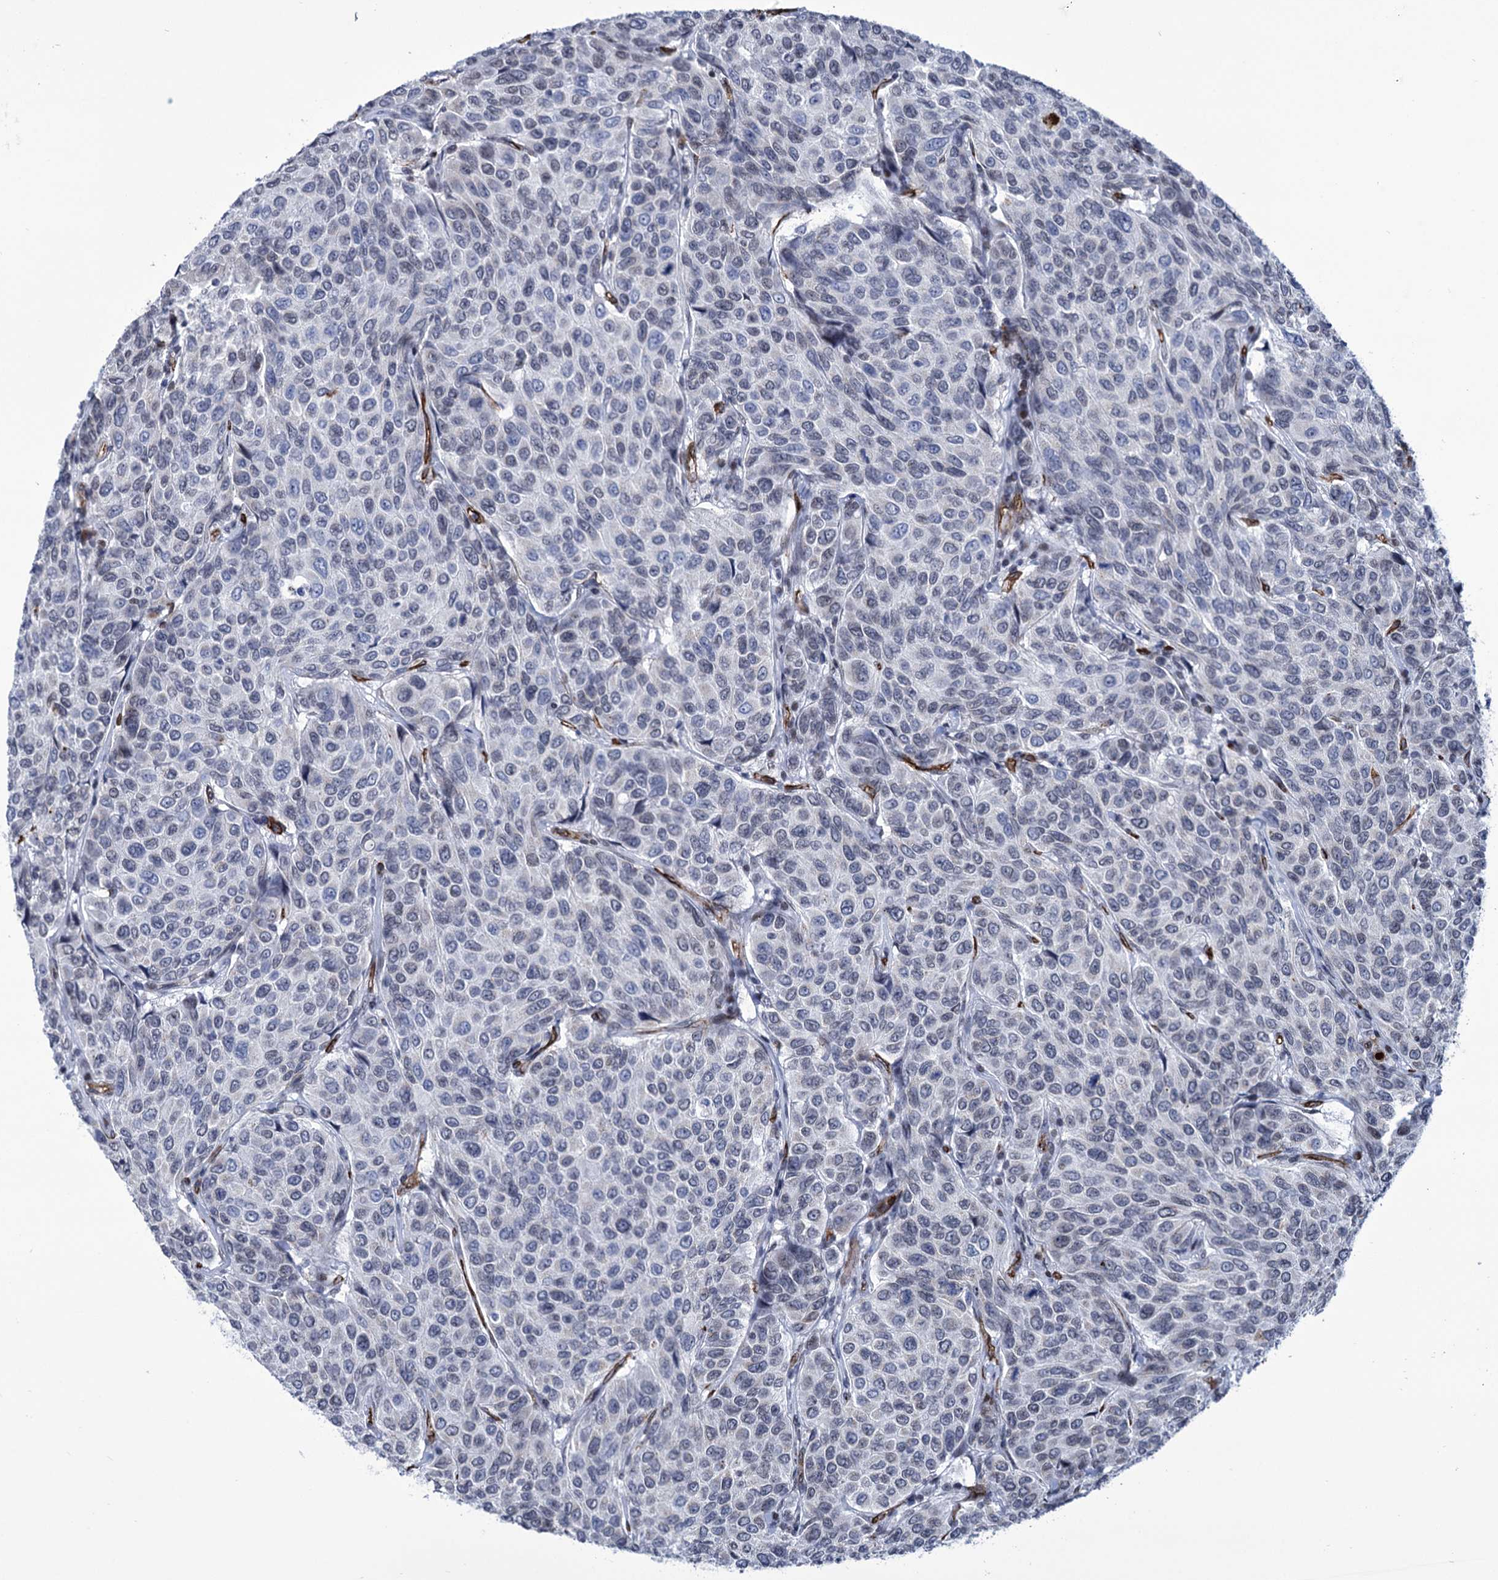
{"staining": {"intensity": "negative", "quantity": "none", "location": "none"}, "tissue": "breast cancer", "cell_type": "Tumor cells", "image_type": "cancer", "snomed": [{"axis": "morphology", "description": "Duct carcinoma"}, {"axis": "topography", "description": "Breast"}], "caption": "The immunohistochemistry (IHC) photomicrograph has no significant expression in tumor cells of invasive ductal carcinoma (breast) tissue.", "gene": "ZC3H12C", "patient": {"sex": "female", "age": 55}}